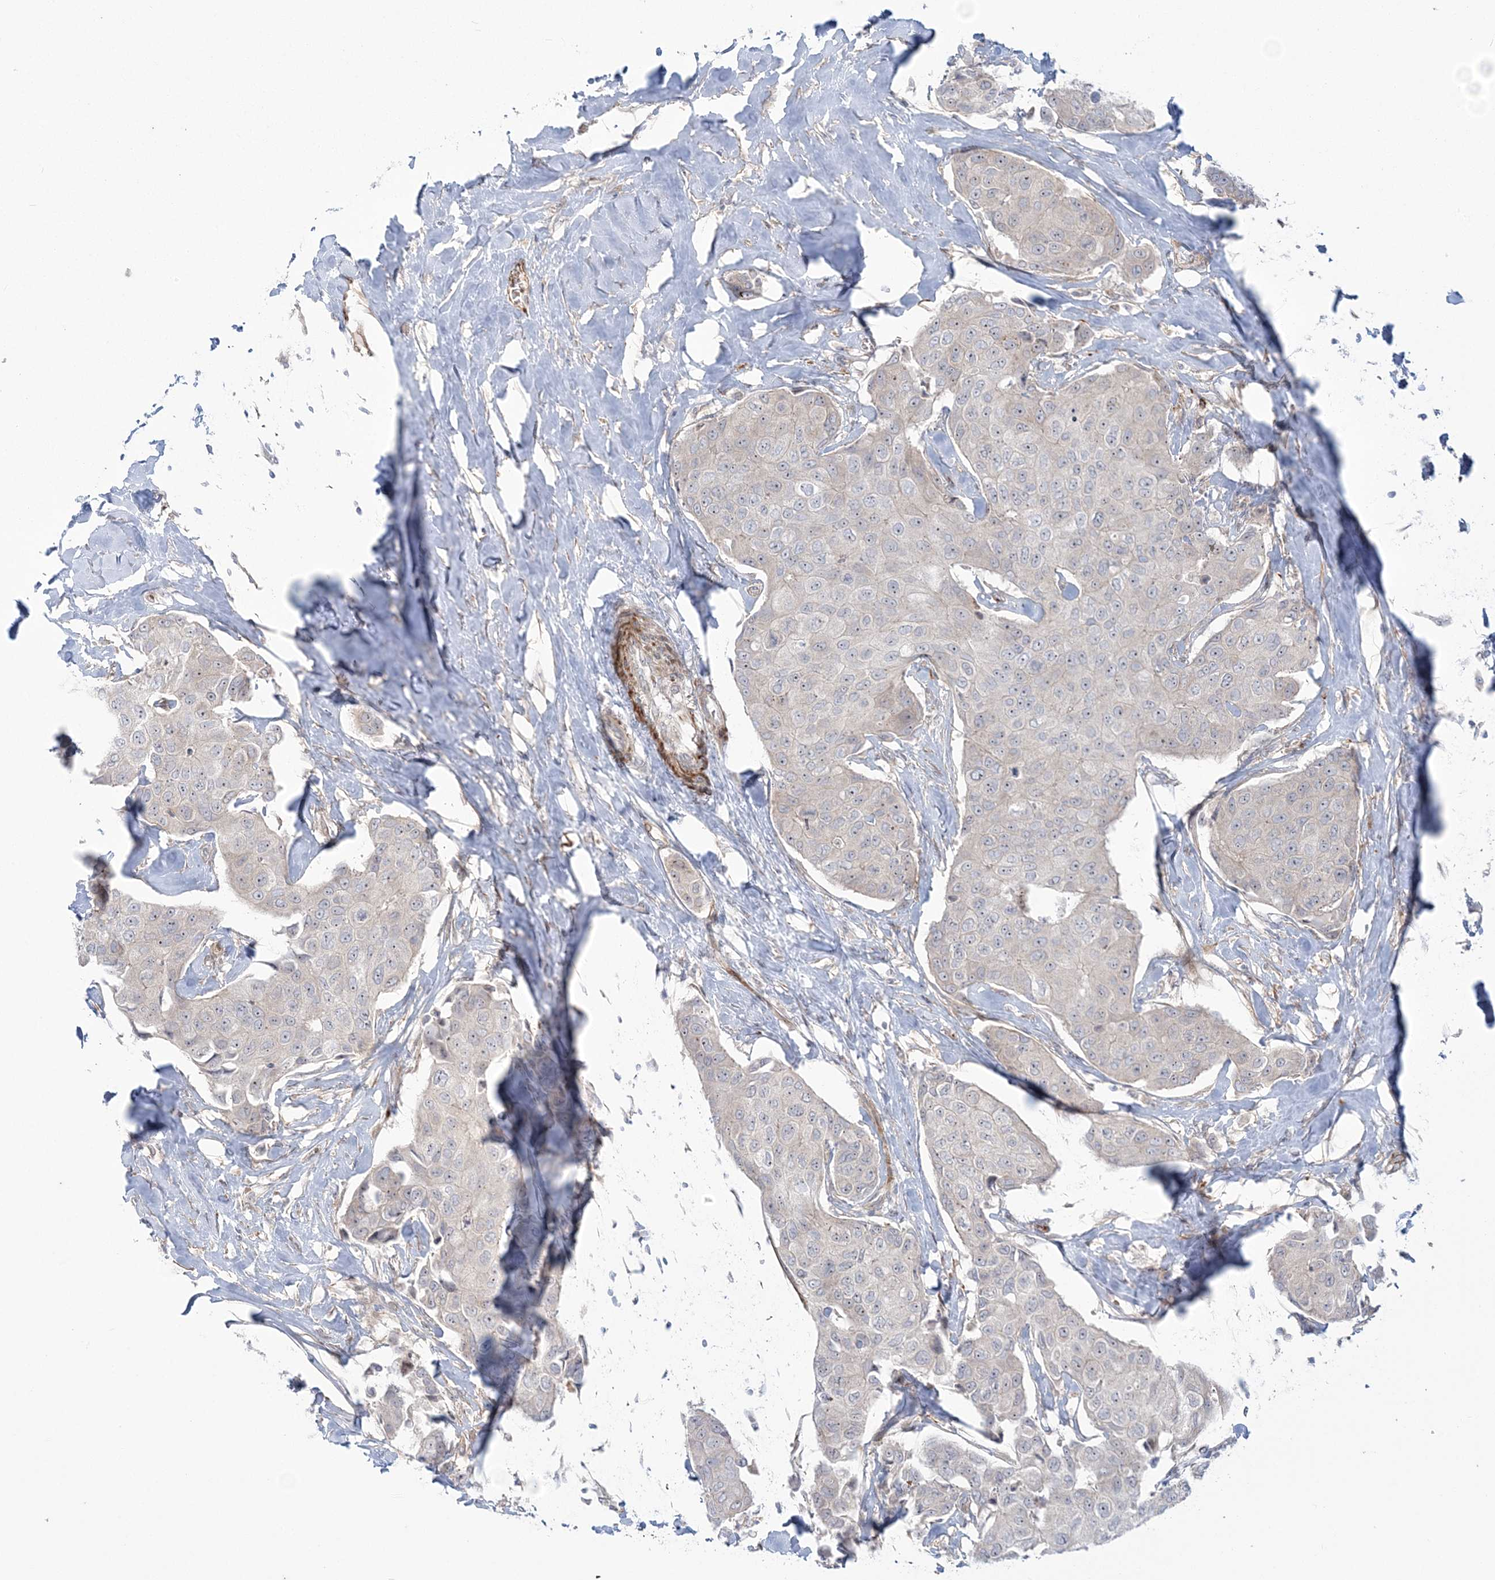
{"staining": {"intensity": "negative", "quantity": "none", "location": "none"}, "tissue": "breast cancer", "cell_type": "Tumor cells", "image_type": "cancer", "snomed": [{"axis": "morphology", "description": "Duct carcinoma"}, {"axis": "topography", "description": "Breast"}], "caption": "A micrograph of breast cancer stained for a protein demonstrates no brown staining in tumor cells.", "gene": "NUDT9", "patient": {"sex": "female", "age": 80}}